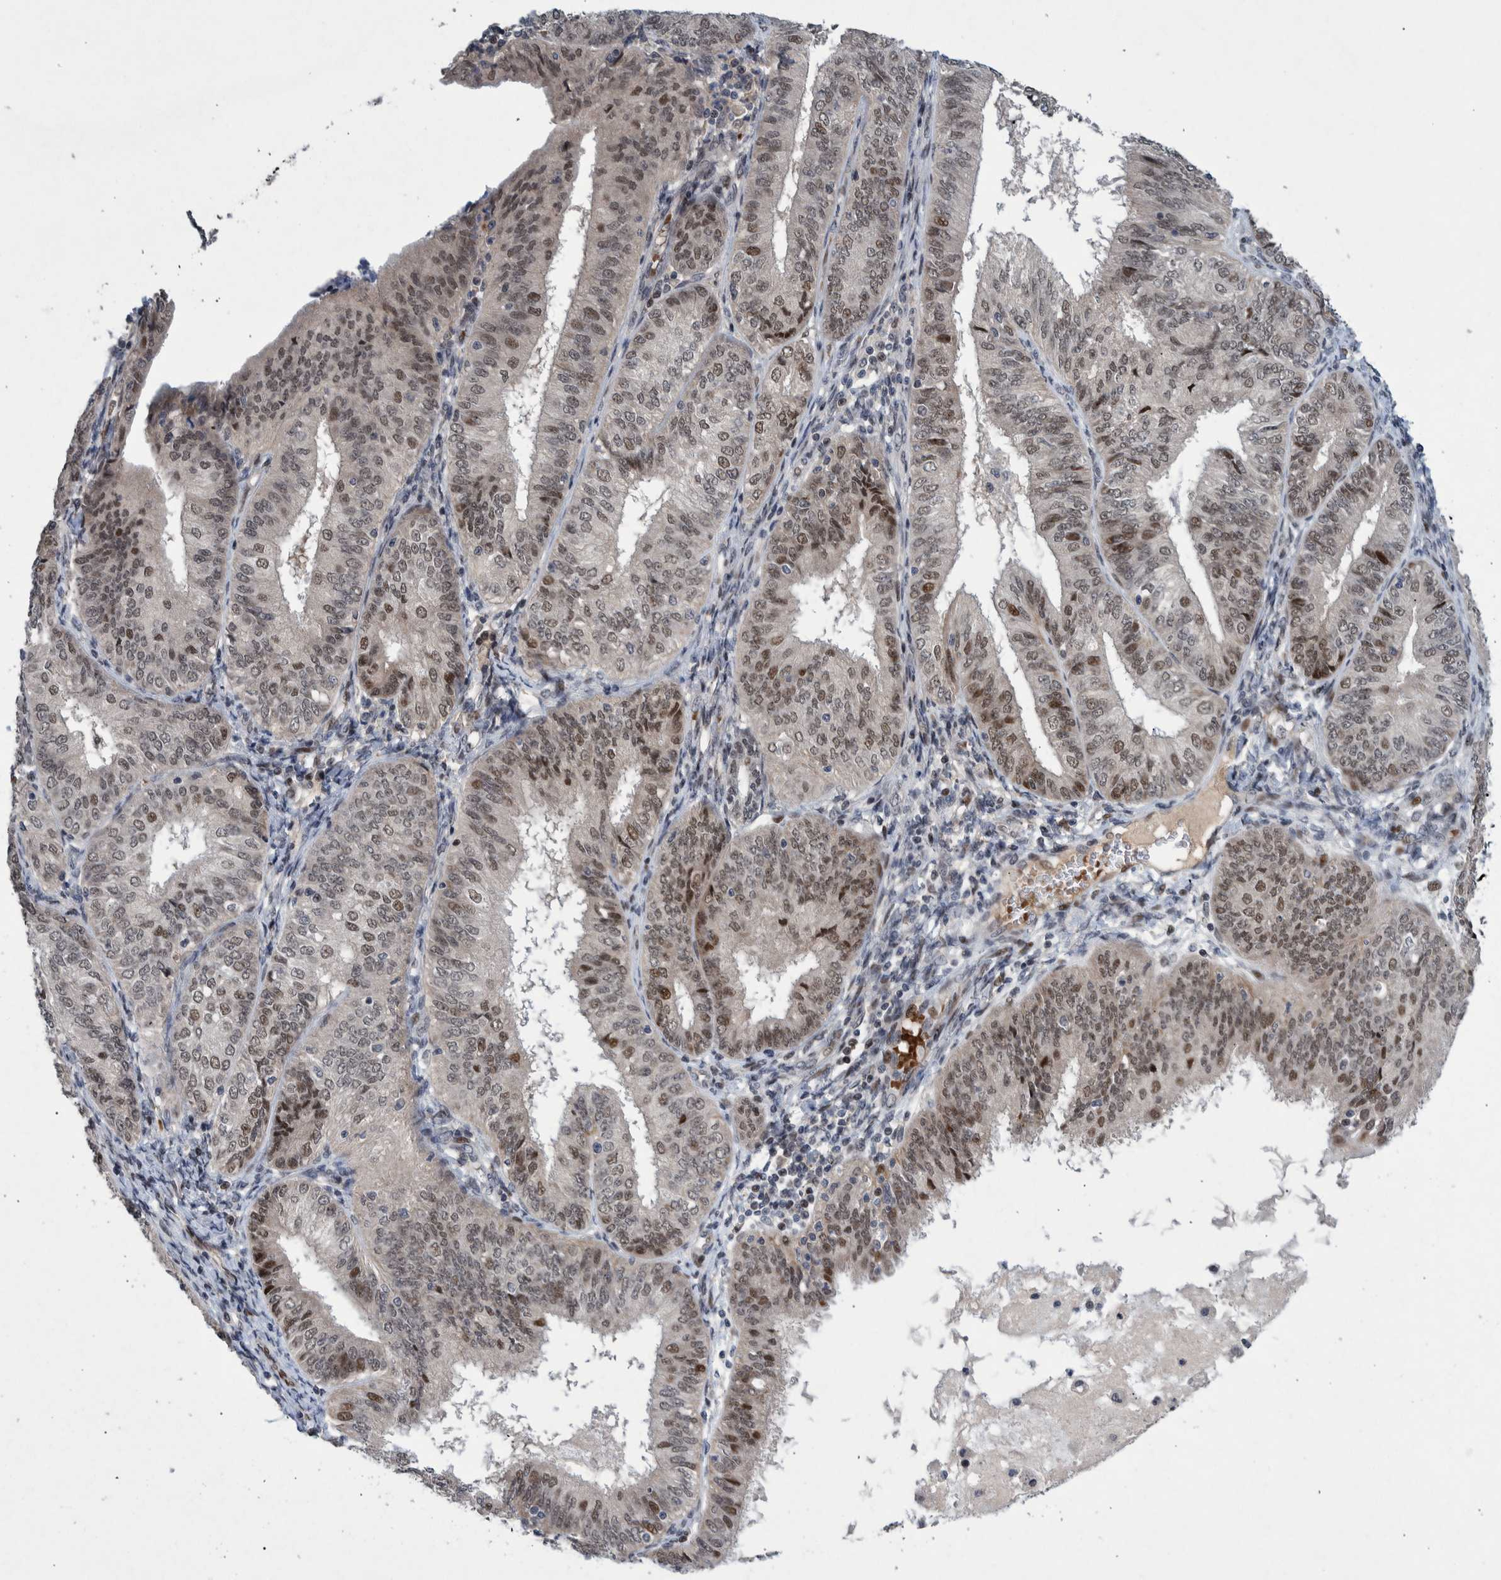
{"staining": {"intensity": "weak", "quantity": ">75%", "location": "nuclear"}, "tissue": "endometrial cancer", "cell_type": "Tumor cells", "image_type": "cancer", "snomed": [{"axis": "morphology", "description": "Adenocarcinoma, NOS"}, {"axis": "topography", "description": "Endometrium"}], "caption": "The micrograph displays immunohistochemical staining of endometrial cancer (adenocarcinoma). There is weak nuclear positivity is seen in about >75% of tumor cells.", "gene": "ESRP1", "patient": {"sex": "female", "age": 58}}